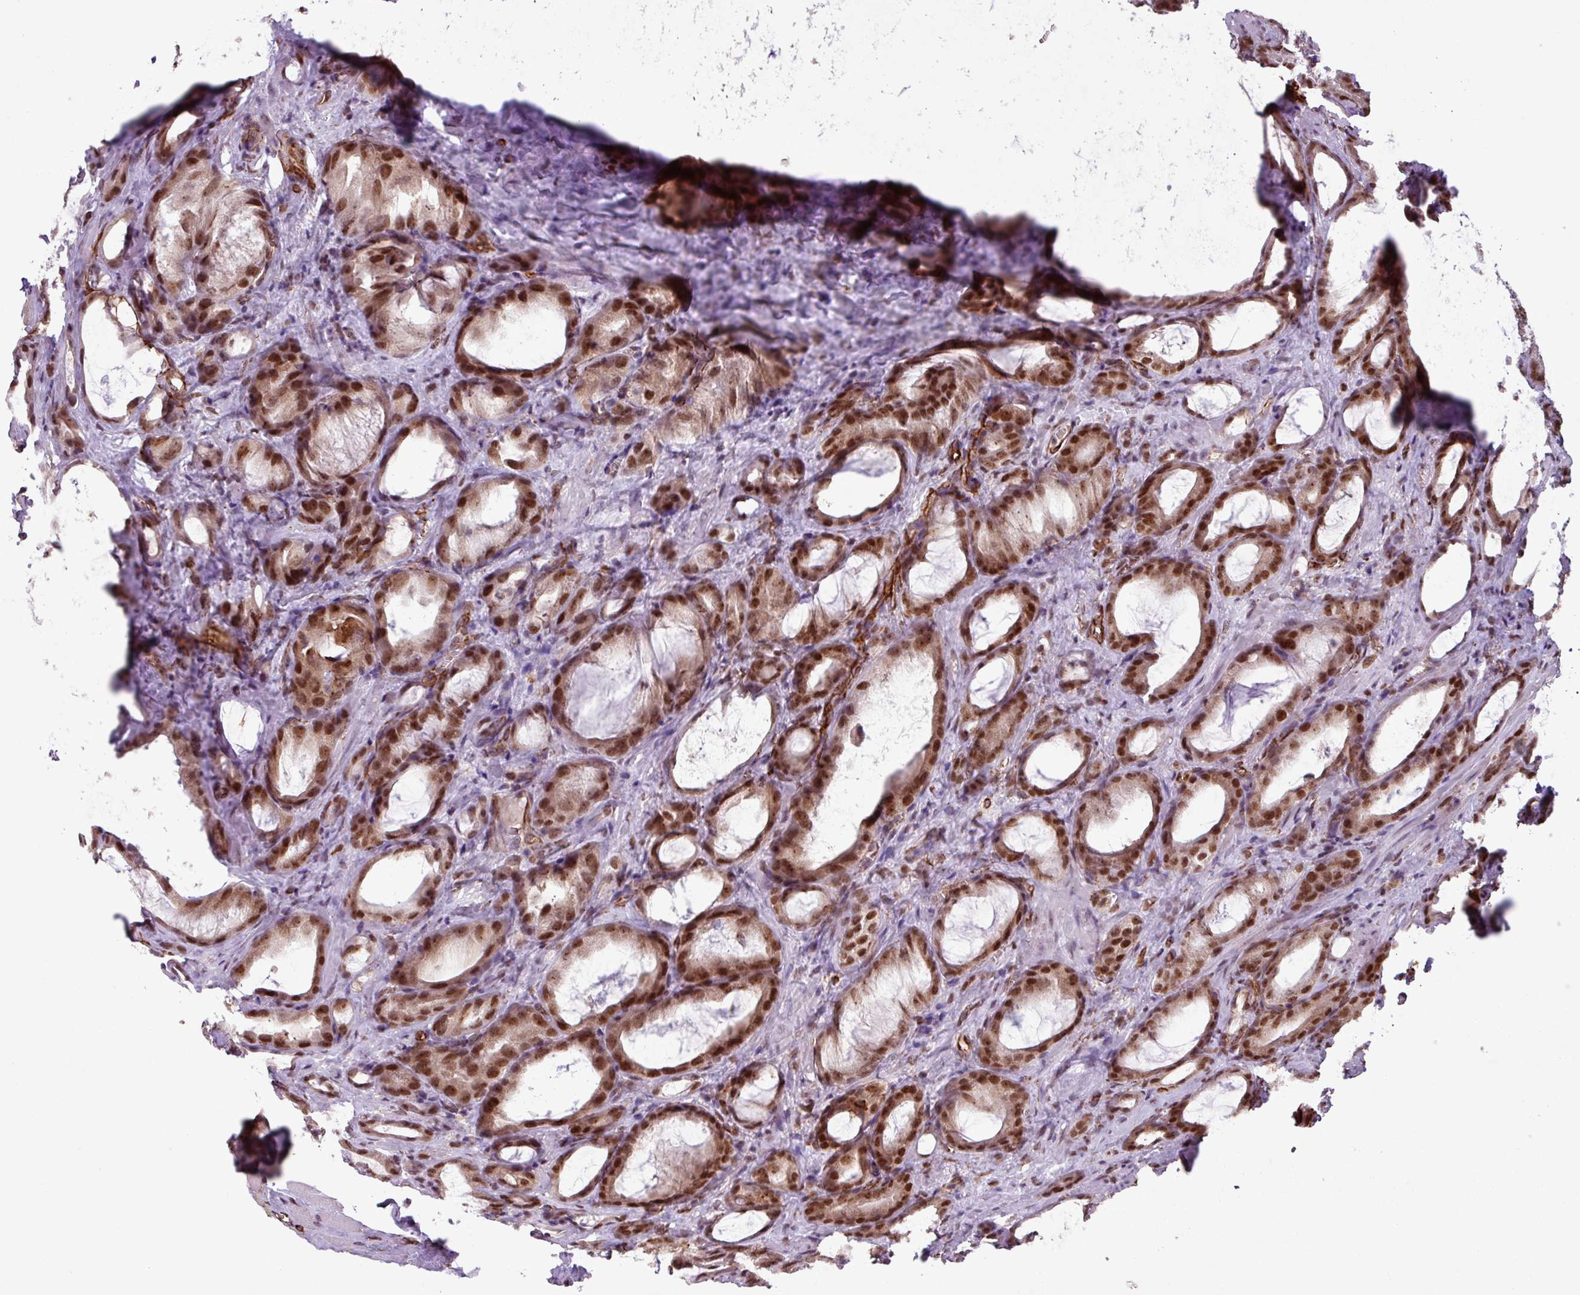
{"staining": {"intensity": "strong", "quantity": ">75%", "location": "nuclear"}, "tissue": "prostate cancer", "cell_type": "Tumor cells", "image_type": "cancer", "snomed": [{"axis": "morphology", "description": "Adenocarcinoma, High grade"}, {"axis": "topography", "description": "Prostate"}], "caption": "Immunohistochemistry (DAB (3,3'-diaminobenzidine)) staining of human prostate adenocarcinoma (high-grade) shows strong nuclear protein staining in about >75% of tumor cells. (IHC, brightfield microscopy, high magnification).", "gene": "CHD3", "patient": {"sex": "male", "age": 72}}